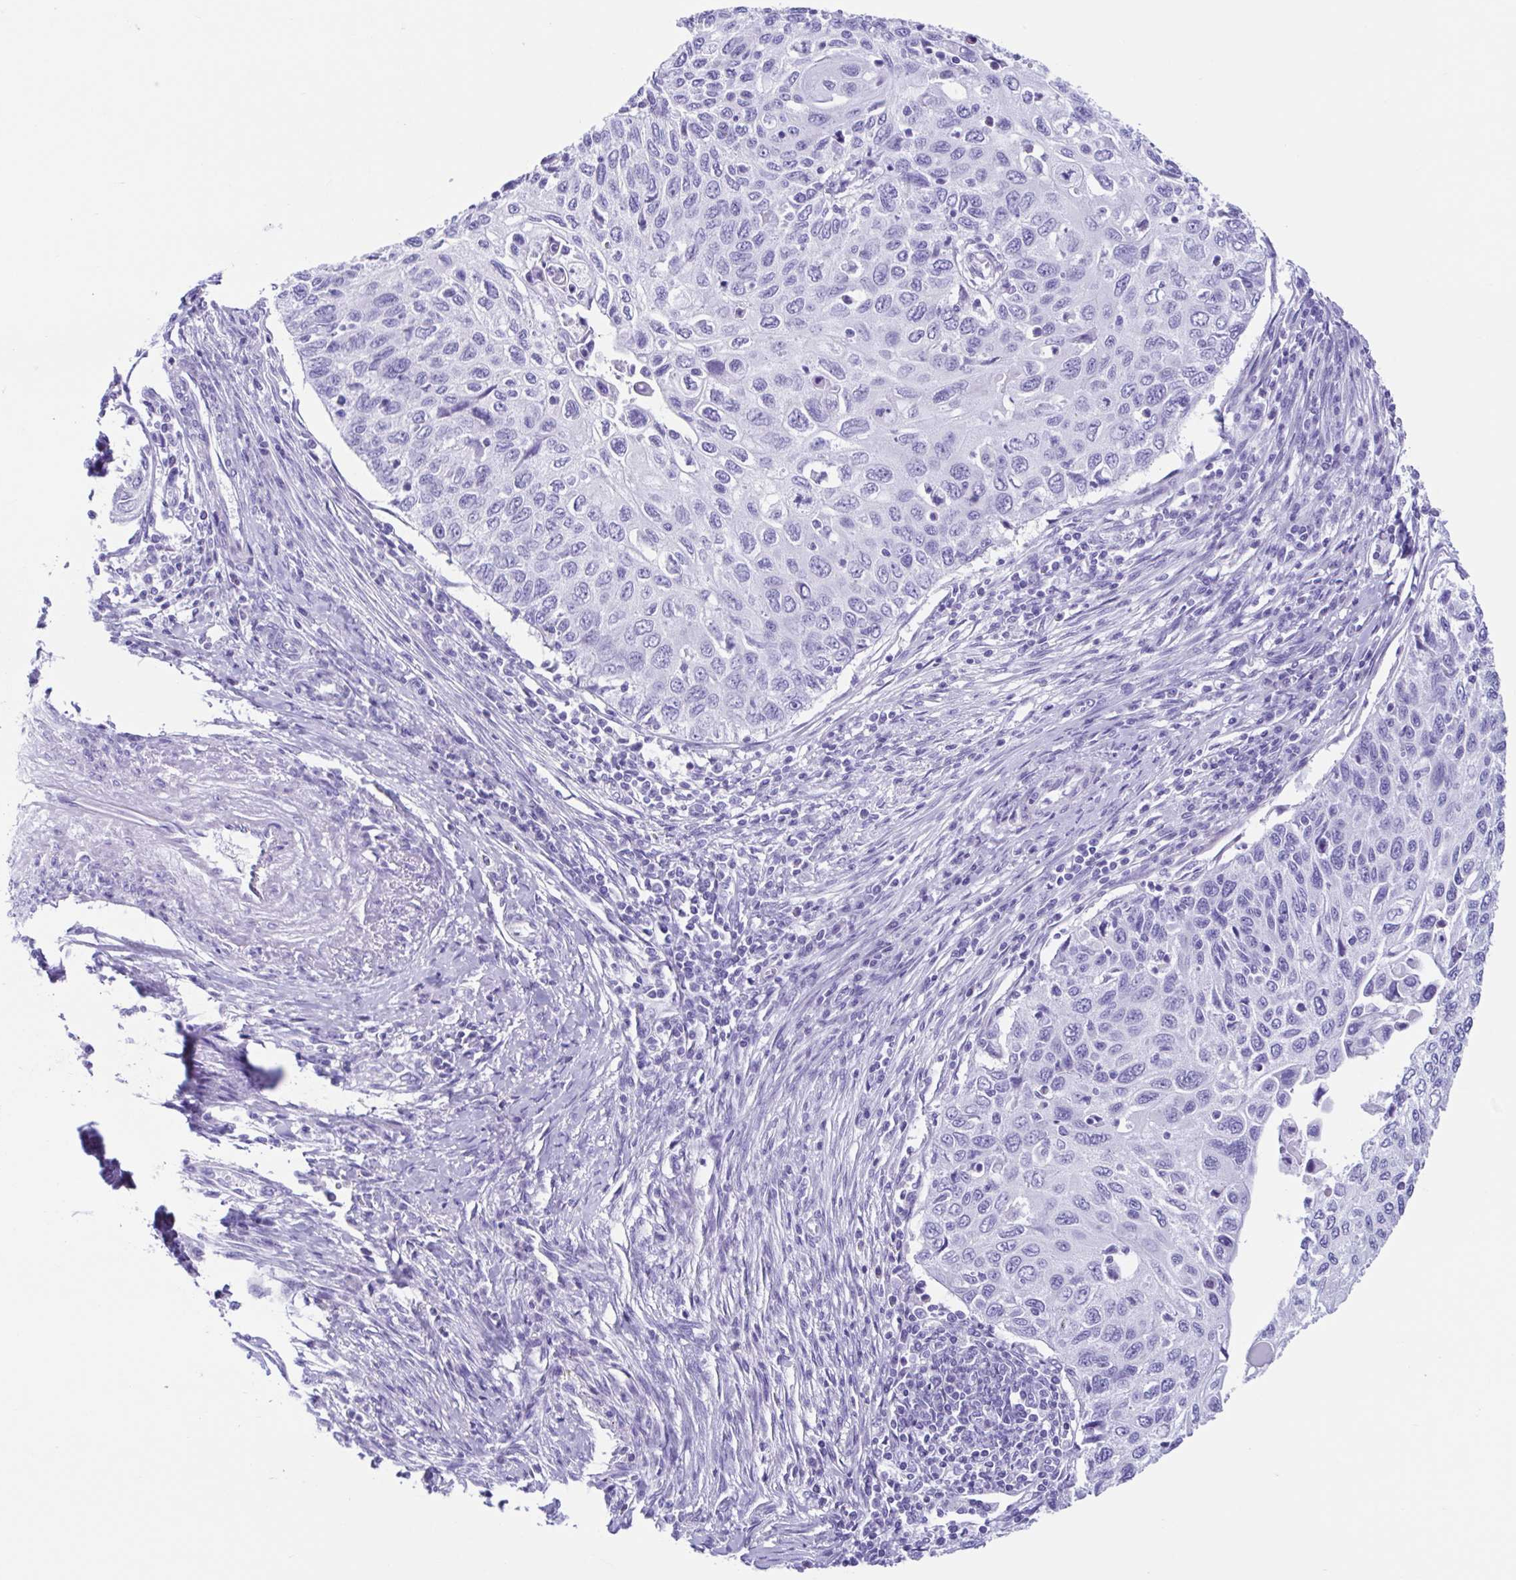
{"staining": {"intensity": "negative", "quantity": "none", "location": "none"}, "tissue": "cervical cancer", "cell_type": "Tumor cells", "image_type": "cancer", "snomed": [{"axis": "morphology", "description": "Squamous cell carcinoma, NOS"}, {"axis": "topography", "description": "Cervix"}], "caption": "This is an IHC micrograph of human cervical cancer. There is no staining in tumor cells.", "gene": "ACTRT3", "patient": {"sex": "female", "age": 70}}